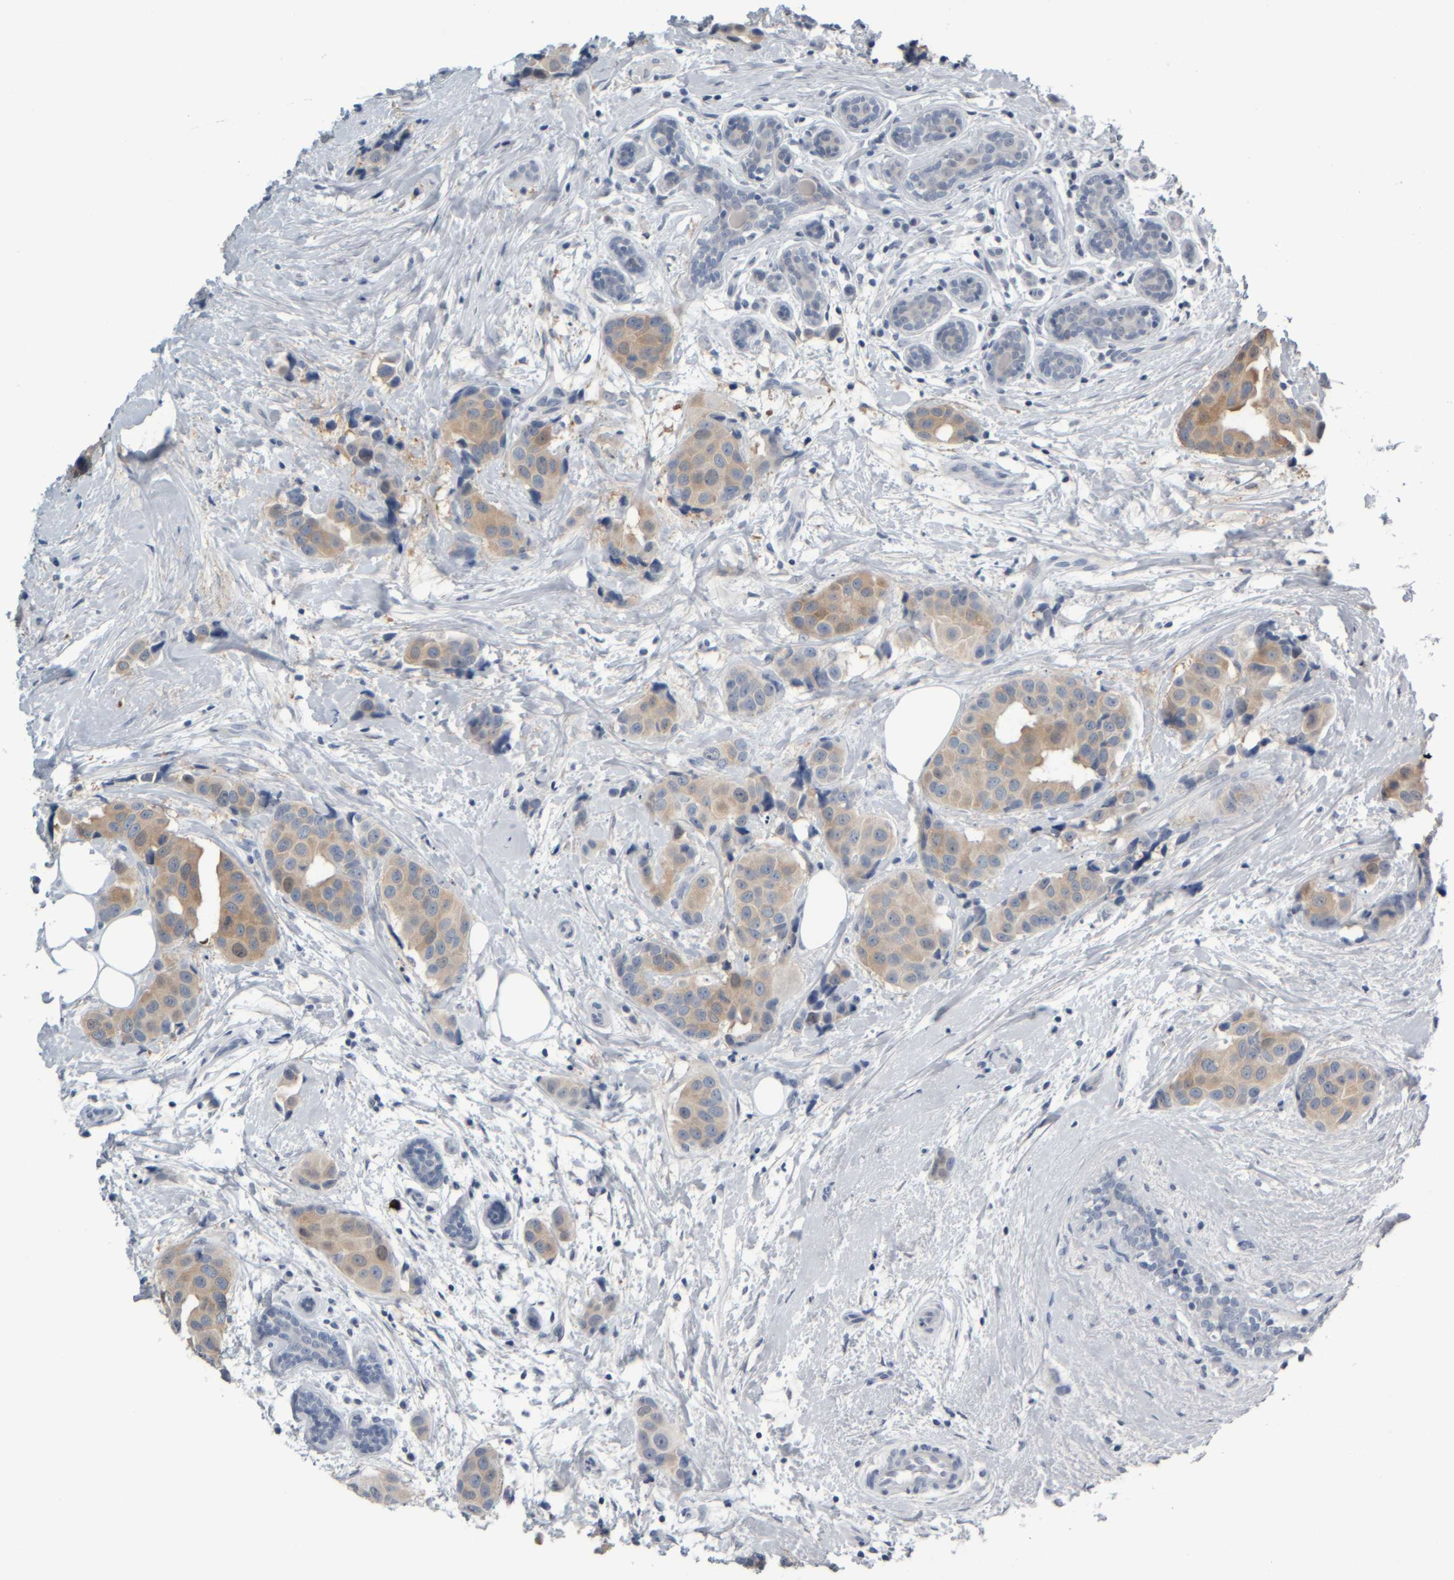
{"staining": {"intensity": "weak", "quantity": ">75%", "location": "cytoplasmic/membranous"}, "tissue": "breast cancer", "cell_type": "Tumor cells", "image_type": "cancer", "snomed": [{"axis": "morphology", "description": "Normal tissue, NOS"}, {"axis": "morphology", "description": "Duct carcinoma"}, {"axis": "topography", "description": "Breast"}], "caption": "The image reveals a brown stain indicating the presence of a protein in the cytoplasmic/membranous of tumor cells in breast cancer.", "gene": "COL14A1", "patient": {"sex": "female", "age": 39}}